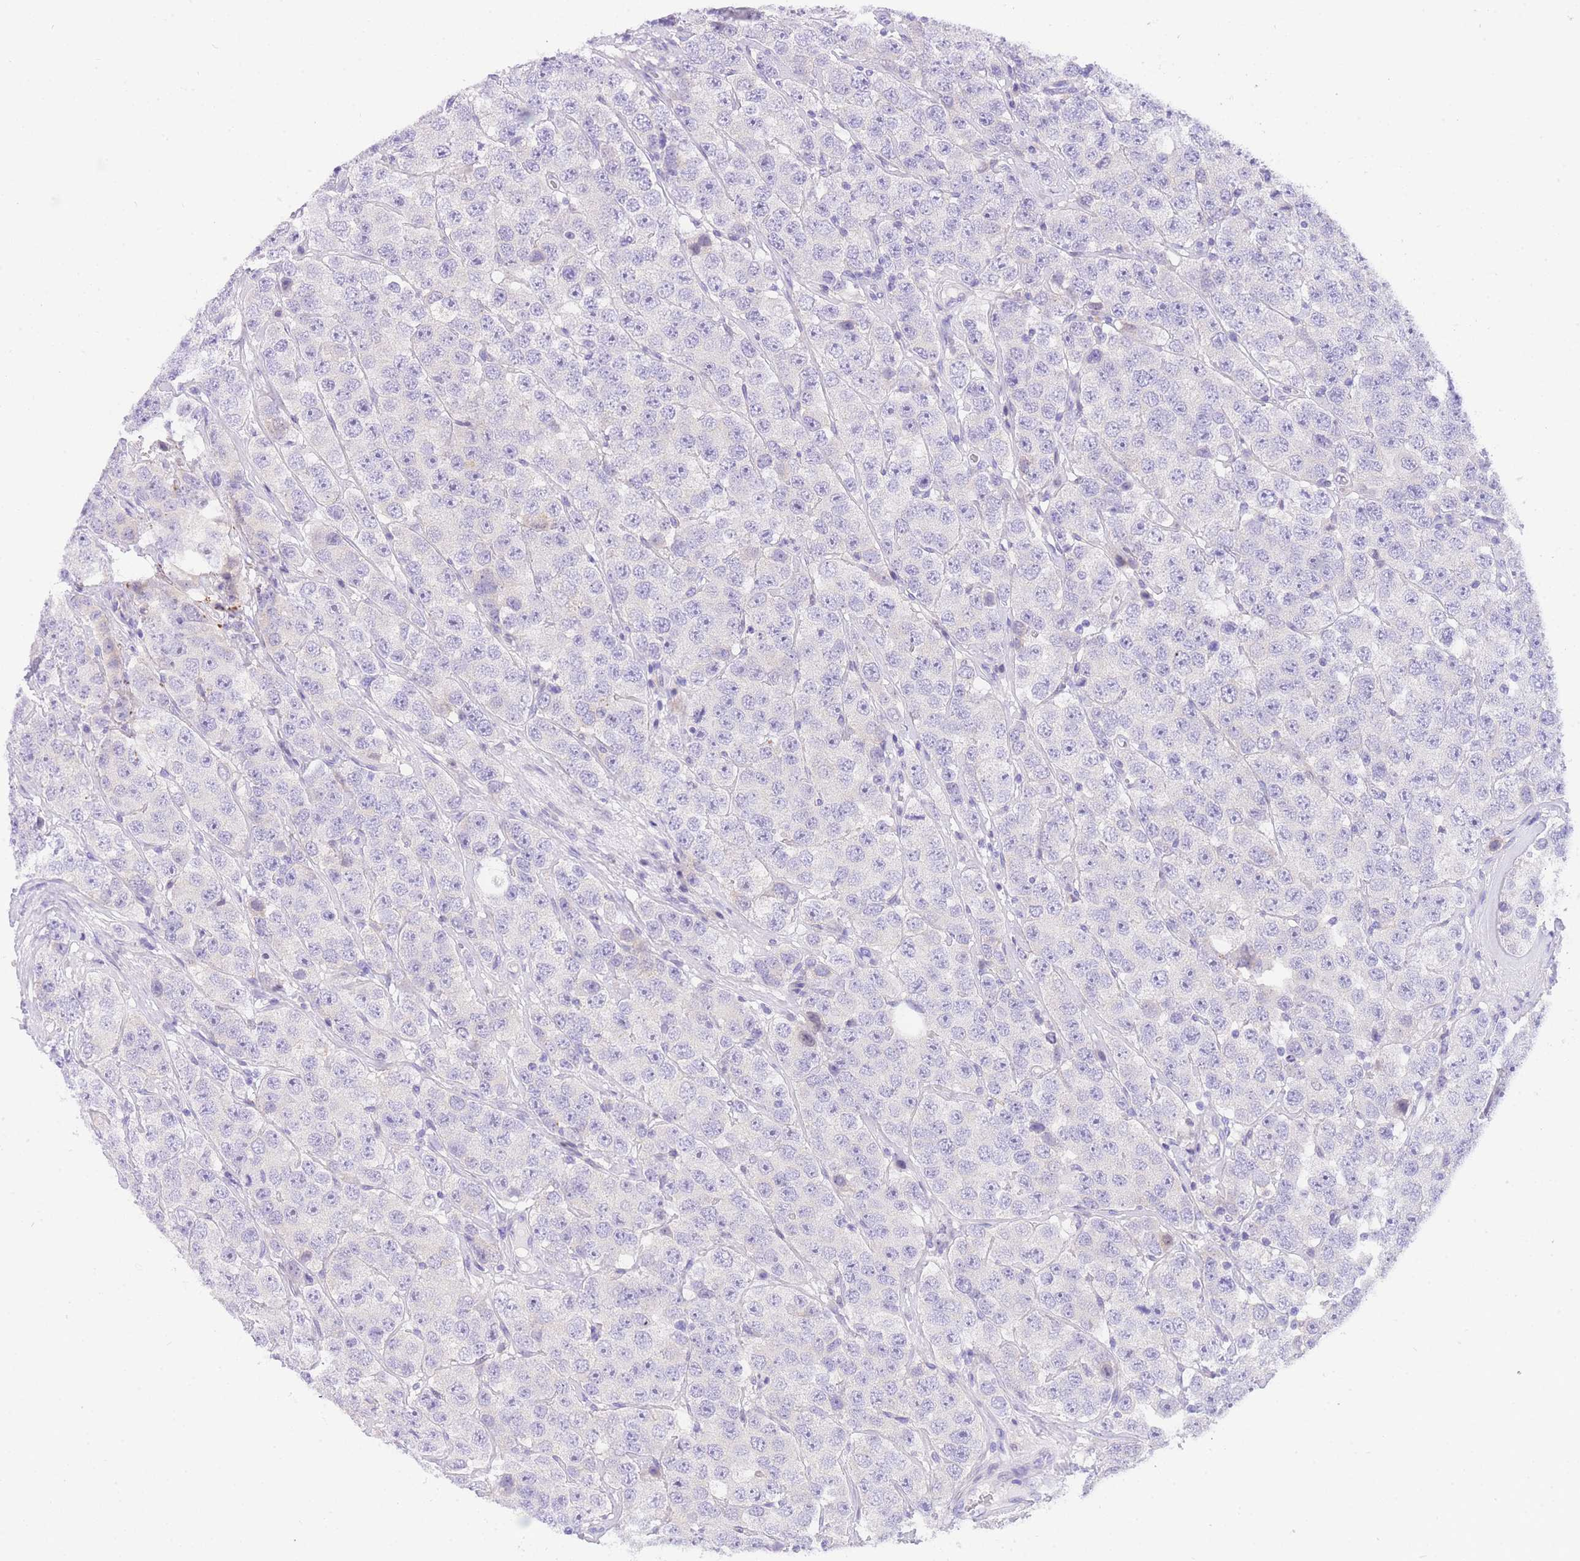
{"staining": {"intensity": "negative", "quantity": "none", "location": "none"}, "tissue": "testis cancer", "cell_type": "Tumor cells", "image_type": "cancer", "snomed": [{"axis": "morphology", "description": "Seminoma, NOS"}, {"axis": "topography", "description": "Testis"}], "caption": "DAB (3,3'-diaminobenzidine) immunohistochemical staining of human seminoma (testis) exhibits no significant staining in tumor cells.", "gene": "TIFAB", "patient": {"sex": "male", "age": 28}}